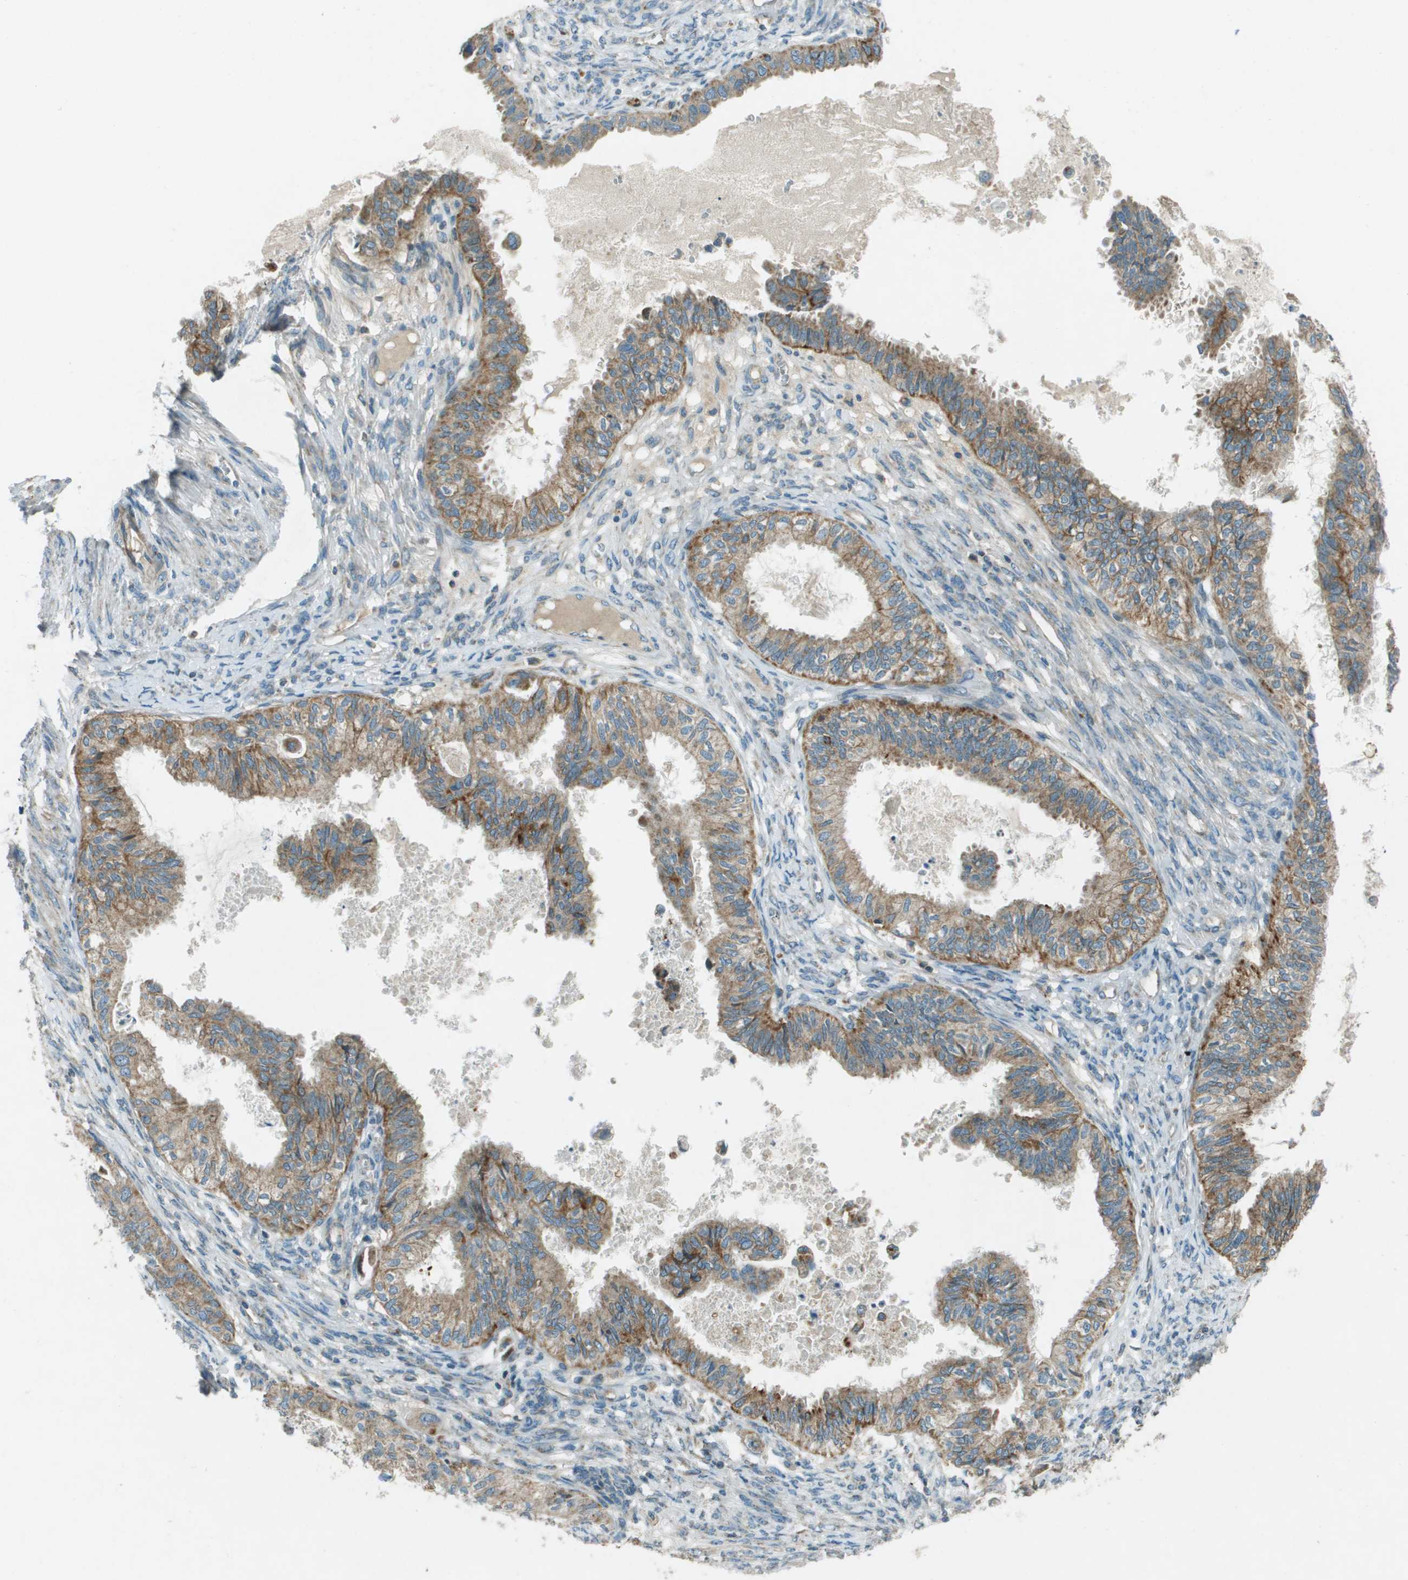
{"staining": {"intensity": "moderate", "quantity": ">75%", "location": "cytoplasmic/membranous"}, "tissue": "cervical cancer", "cell_type": "Tumor cells", "image_type": "cancer", "snomed": [{"axis": "morphology", "description": "Normal tissue, NOS"}, {"axis": "morphology", "description": "Adenocarcinoma, NOS"}, {"axis": "topography", "description": "Cervix"}, {"axis": "topography", "description": "Endometrium"}], "caption": "The immunohistochemical stain labels moderate cytoplasmic/membranous positivity in tumor cells of adenocarcinoma (cervical) tissue.", "gene": "MIGA1", "patient": {"sex": "female", "age": 86}}